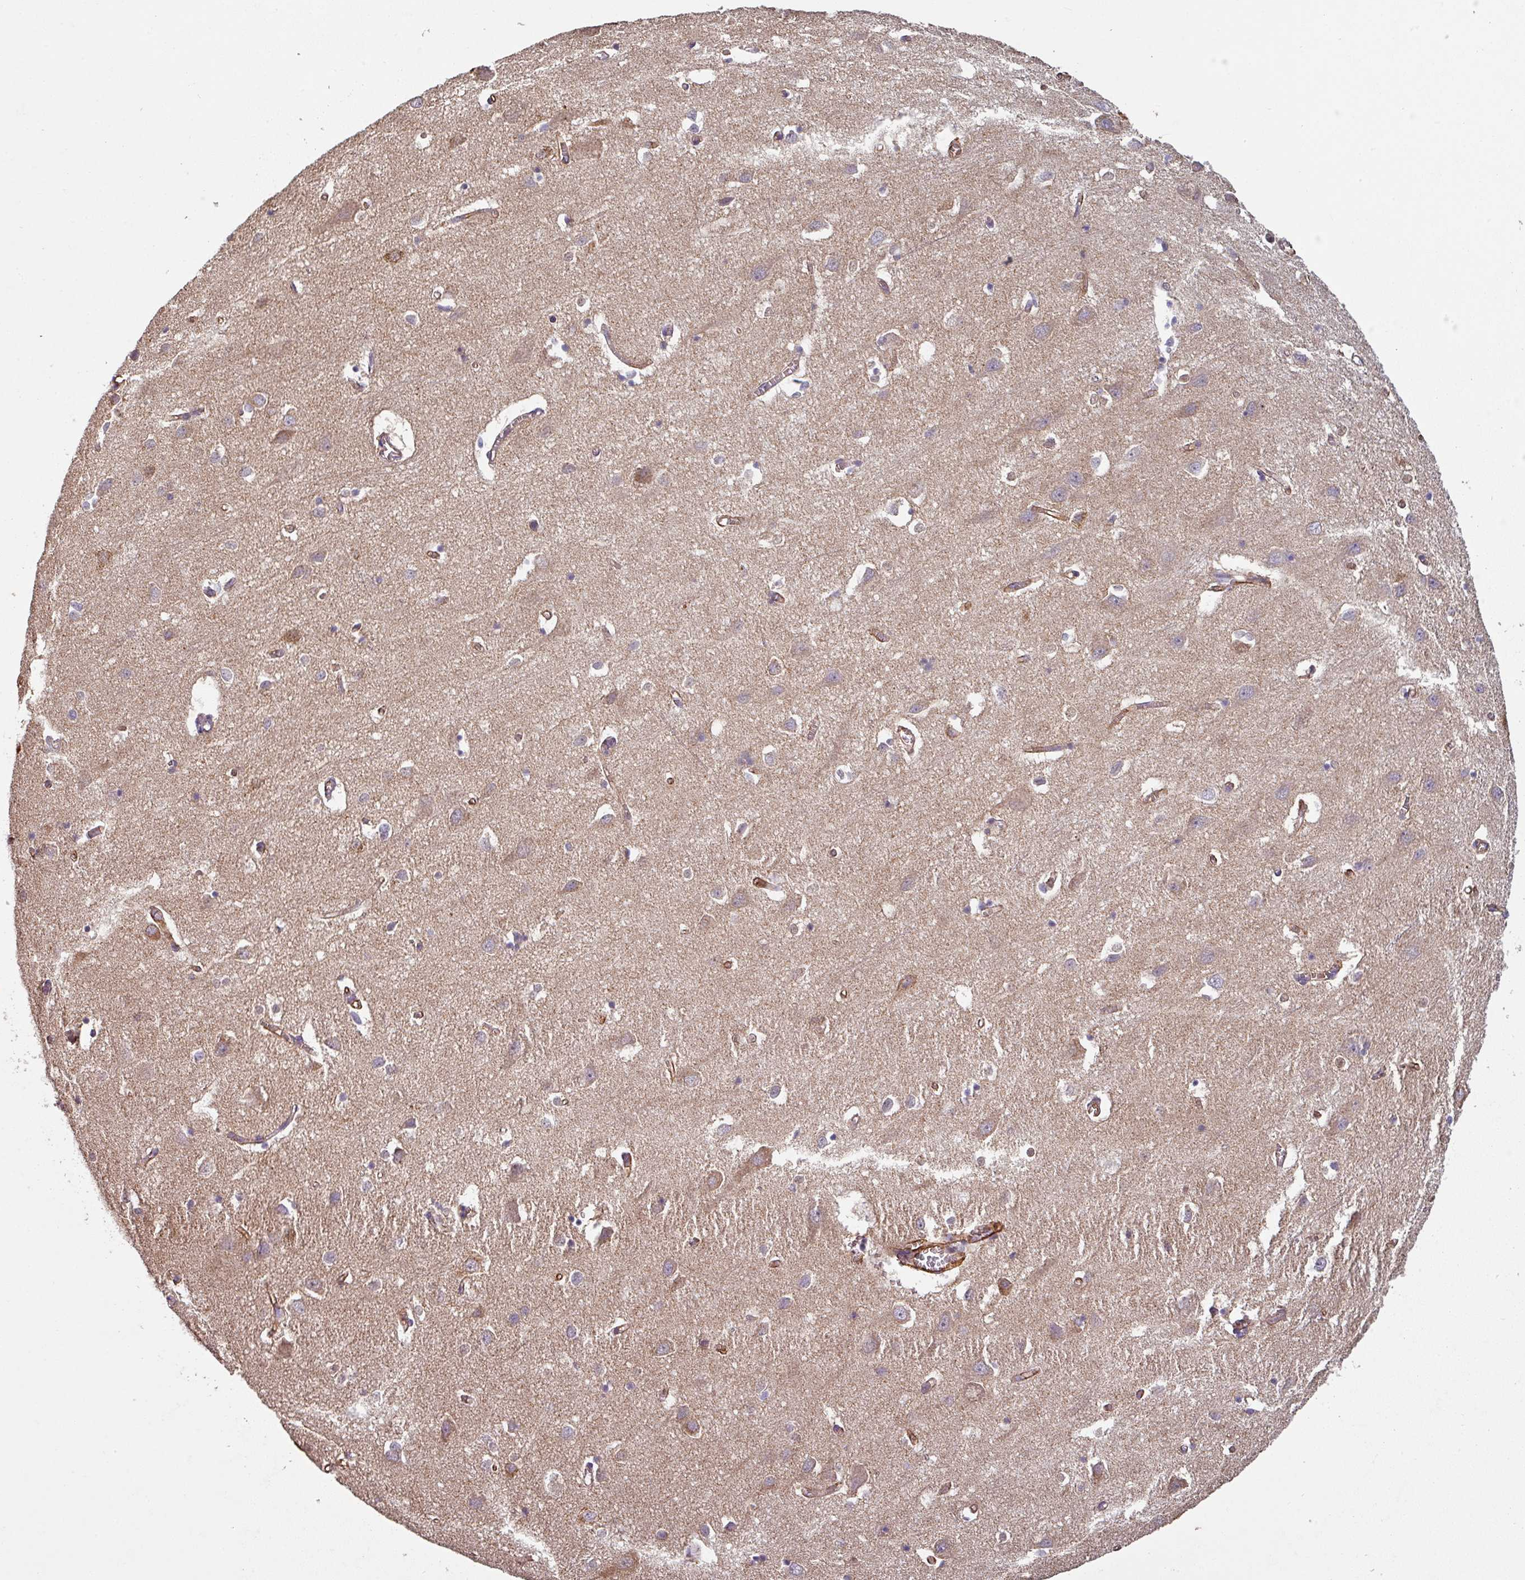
{"staining": {"intensity": "moderate", "quantity": "25%-75%", "location": "cytoplasmic/membranous"}, "tissue": "cerebral cortex", "cell_type": "Endothelial cells", "image_type": "normal", "snomed": [{"axis": "morphology", "description": "Normal tissue, NOS"}, {"axis": "topography", "description": "Cerebral cortex"}], "caption": "Immunohistochemistry (IHC) of unremarkable cerebral cortex demonstrates medium levels of moderate cytoplasmic/membranous expression in about 25%-75% of endothelial cells.", "gene": "ZNF280C", "patient": {"sex": "male", "age": 70}}